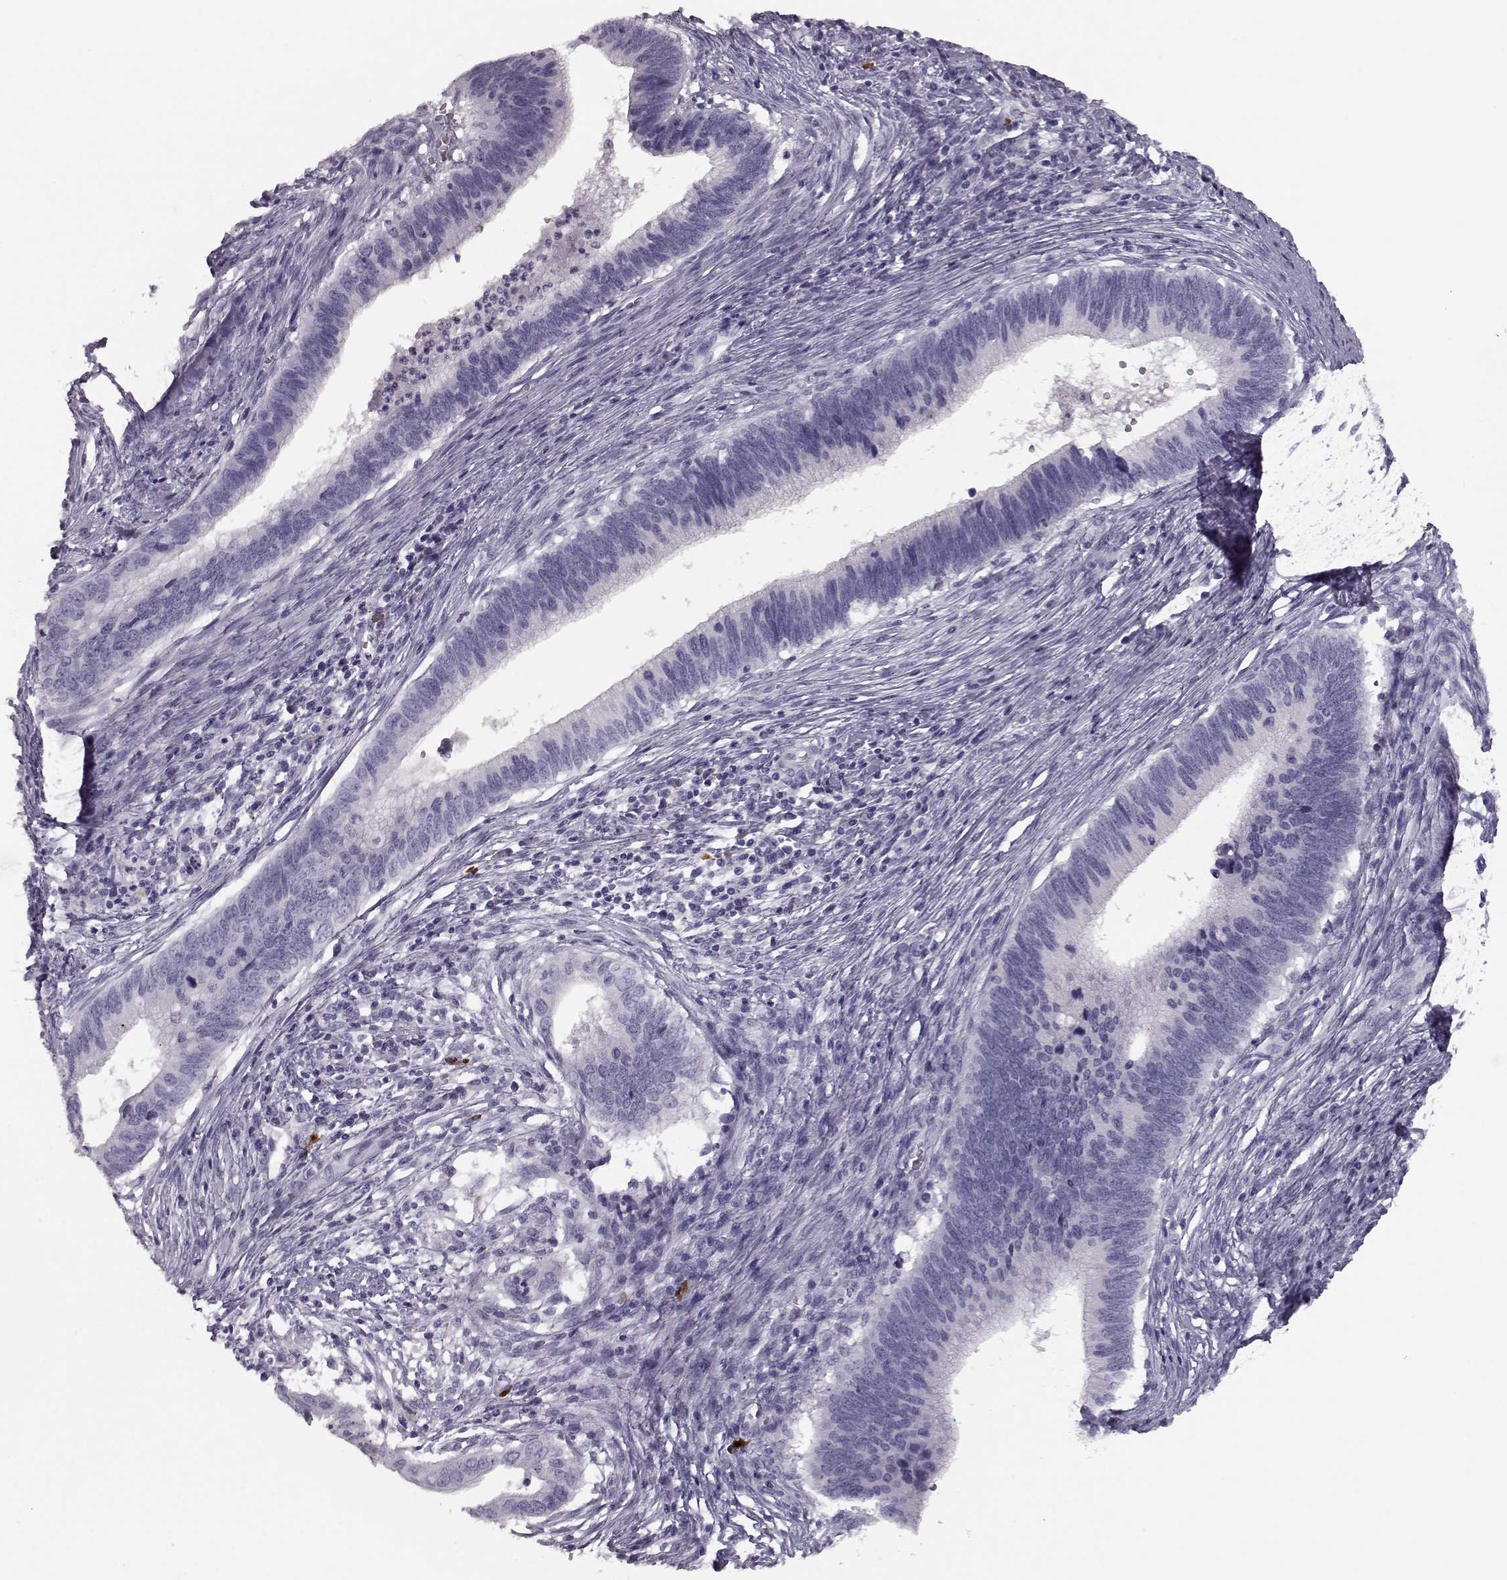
{"staining": {"intensity": "negative", "quantity": "none", "location": "none"}, "tissue": "cervical cancer", "cell_type": "Tumor cells", "image_type": "cancer", "snomed": [{"axis": "morphology", "description": "Adenocarcinoma, NOS"}, {"axis": "topography", "description": "Cervix"}], "caption": "This is an IHC histopathology image of adenocarcinoma (cervical). There is no staining in tumor cells.", "gene": "CCL19", "patient": {"sex": "female", "age": 42}}